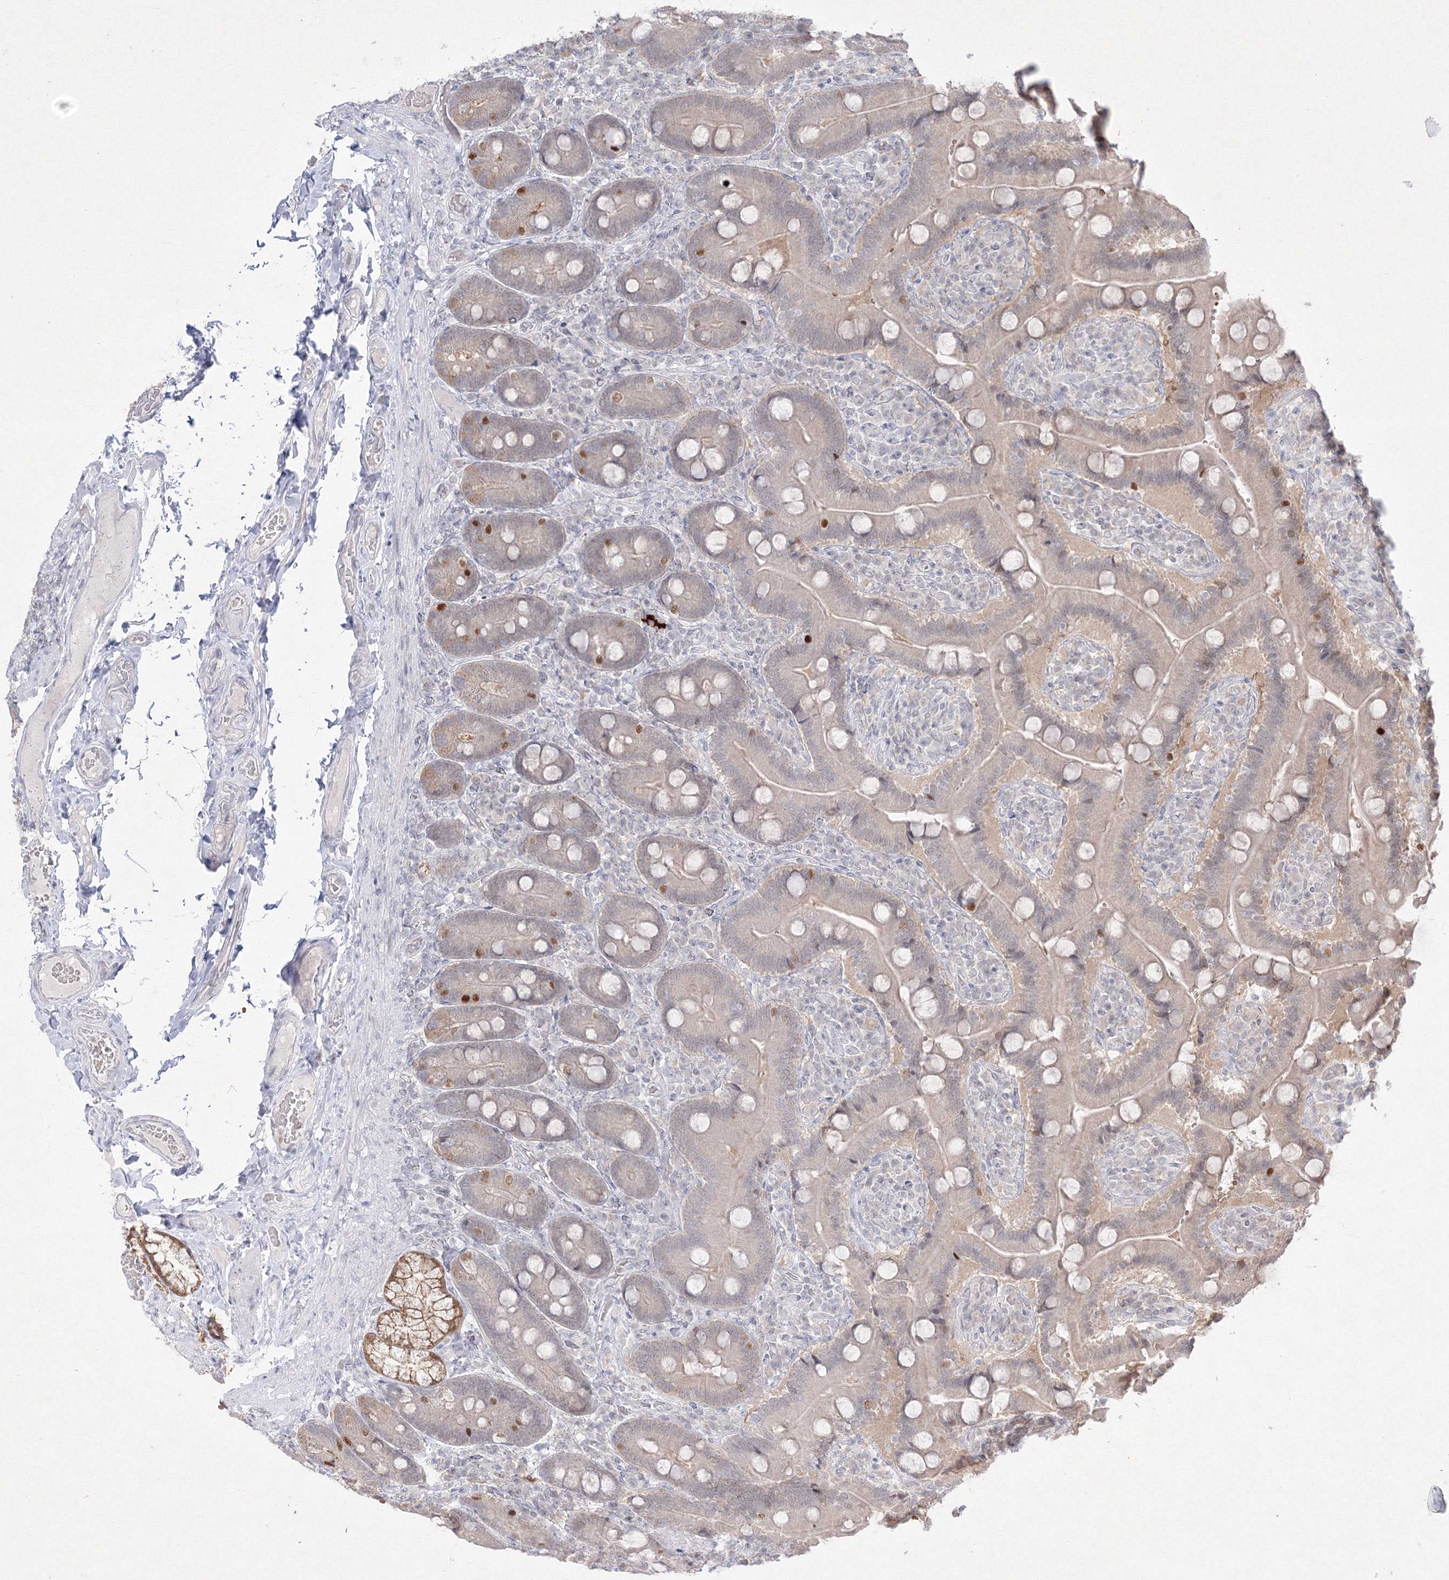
{"staining": {"intensity": "moderate", "quantity": "<25%", "location": "nuclear"}, "tissue": "duodenum", "cell_type": "Glandular cells", "image_type": "normal", "snomed": [{"axis": "morphology", "description": "Normal tissue, NOS"}, {"axis": "topography", "description": "Duodenum"}], "caption": "Duodenum stained with DAB (3,3'-diaminobenzidine) immunohistochemistry shows low levels of moderate nuclear expression in approximately <25% of glandular cells. (brown staining indicates protein expression, while blue staining denotes nuclei).", "gene": "NXPE3", "patient": {"sex": "female", "age": 62}}